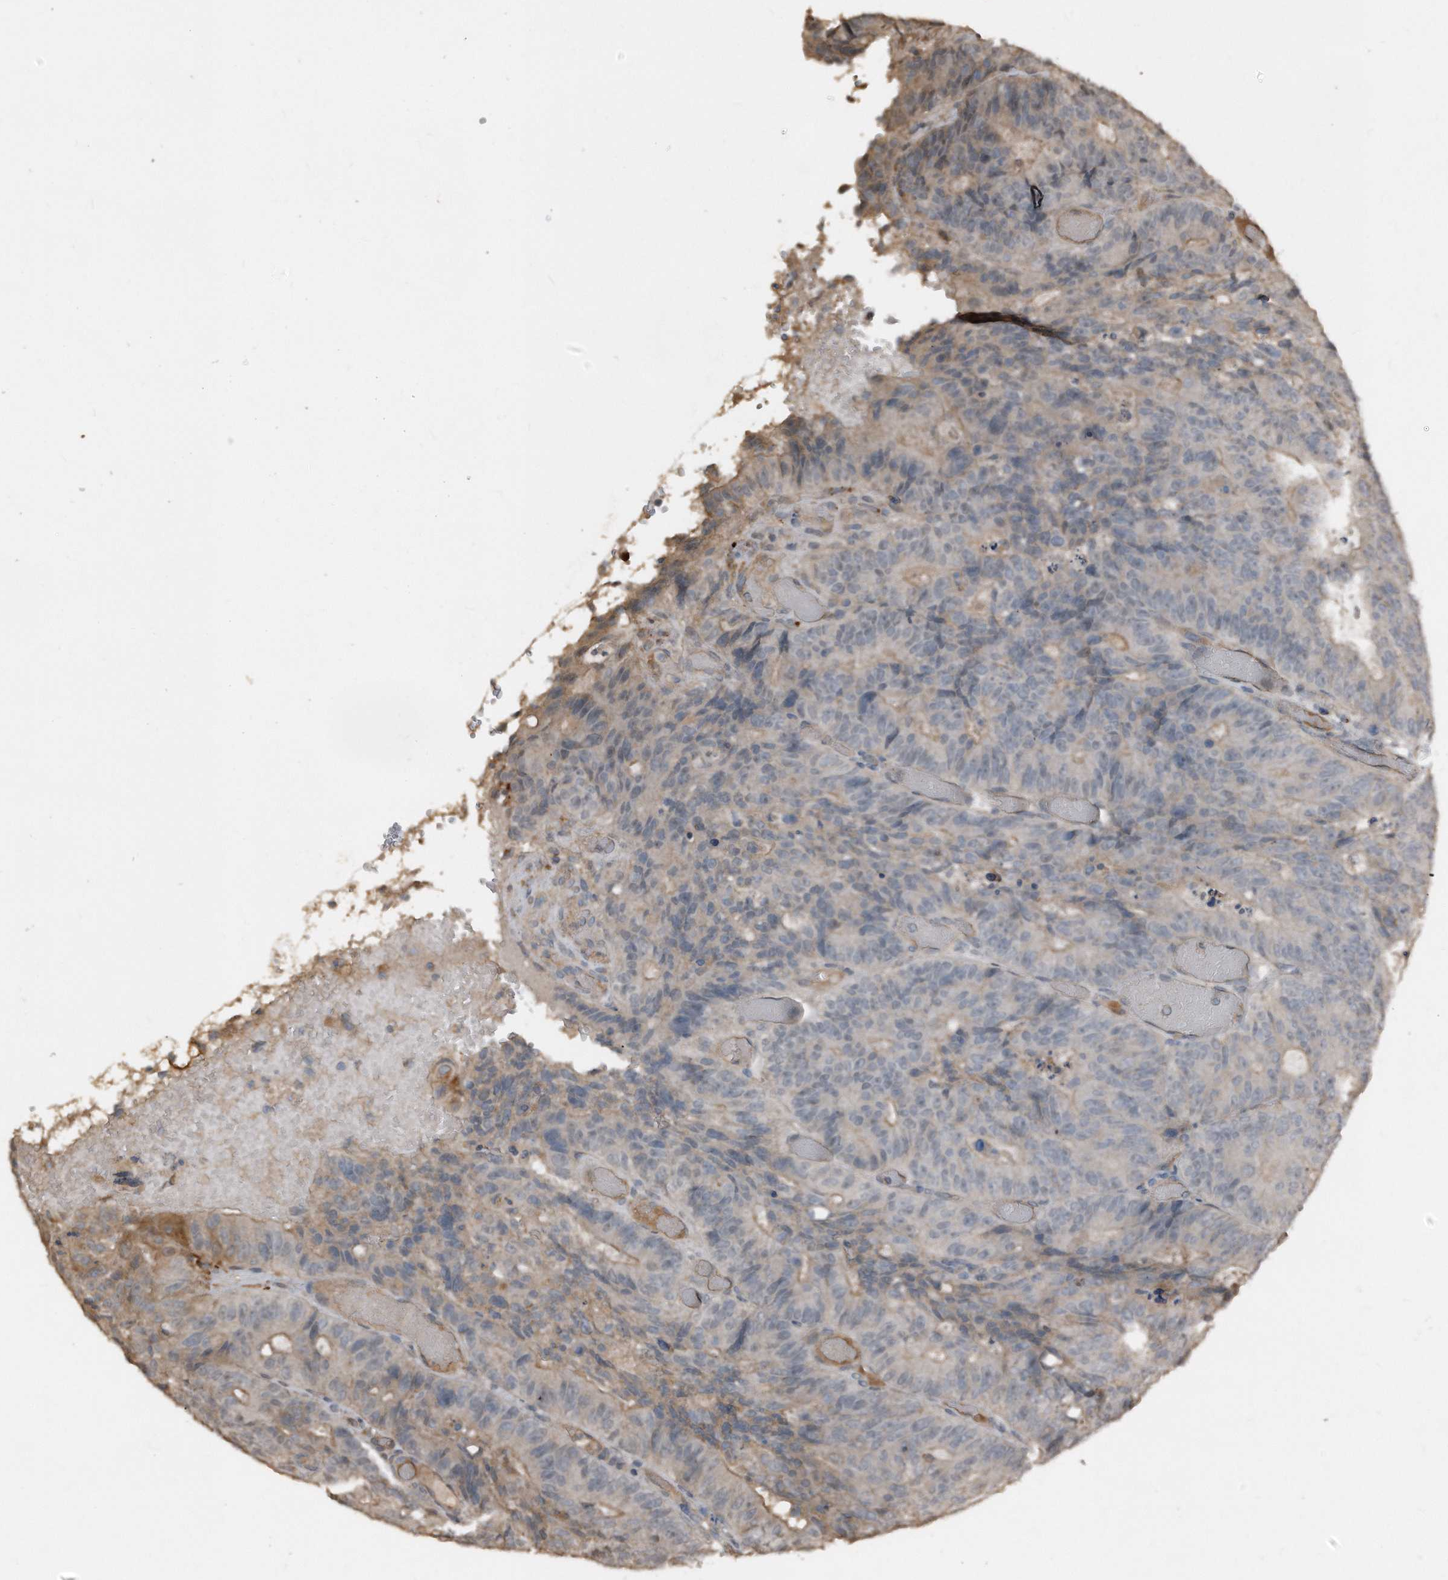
{"staining": {"intensity": "negative", "quantity": "none", "location": "none"}, "tissue": "colorectal cancer", "cell_type": "Tumor cells", "image_type": "cancer", "snomed": [{"axis": "morphology", "description": "Adenocarcinoma, NOS"}, {"axis": "topography", "description": "Colon"}], "caption": "Protein analysis of adenocarcinoma (colorectal) demonstrates no significant expression in tumor cells. (DAB (3,3'-diaminobenzidine) immunohistochemistry (IHC), high magnification).", "gene": "ANKRD10", "patient": {"sex": "male", "age": 87}}